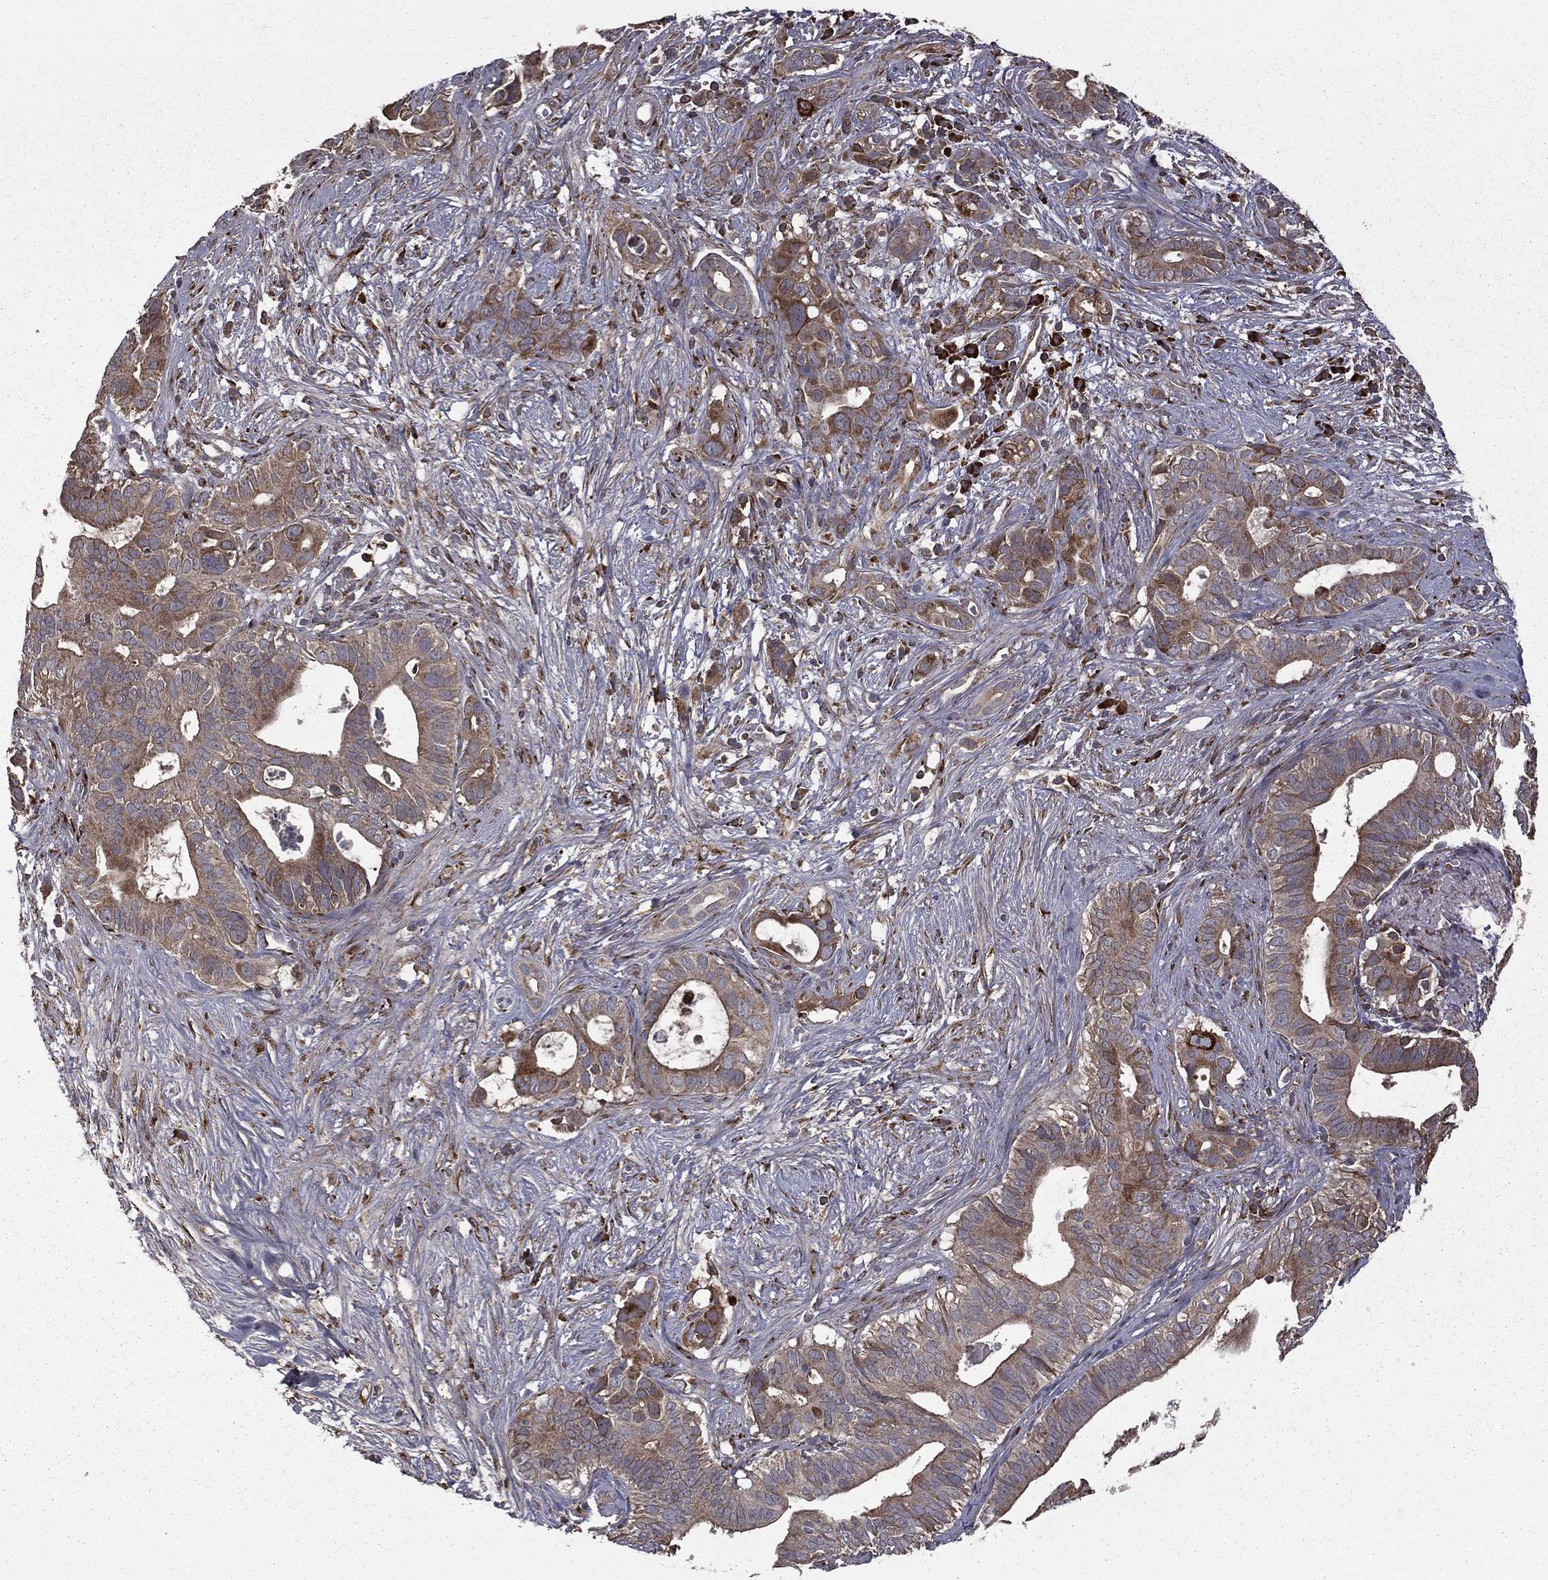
{"staining": {"intensity": "moderate", "quantity": ">75%", "location": "cytoplasmic/membranous"}, "tissue": "pancreatic cancer", "cell_type": "Tumor cells", "image_type": "cancer", "snomed": [{"axis": "morphology", "description": "Adenocarcinoma, NOS"}, {"axis": "topography", "description": "Pancreas"}], "caption": "Immunohistochemistry of adenocarcinoma (pancreatic) reveals medium levels of moderate cytoplasmic/membranous positivity in approximately >75% of tumor cells.", "gene": "OLFML1", "patient": {"sex": "male", "age": 61}}